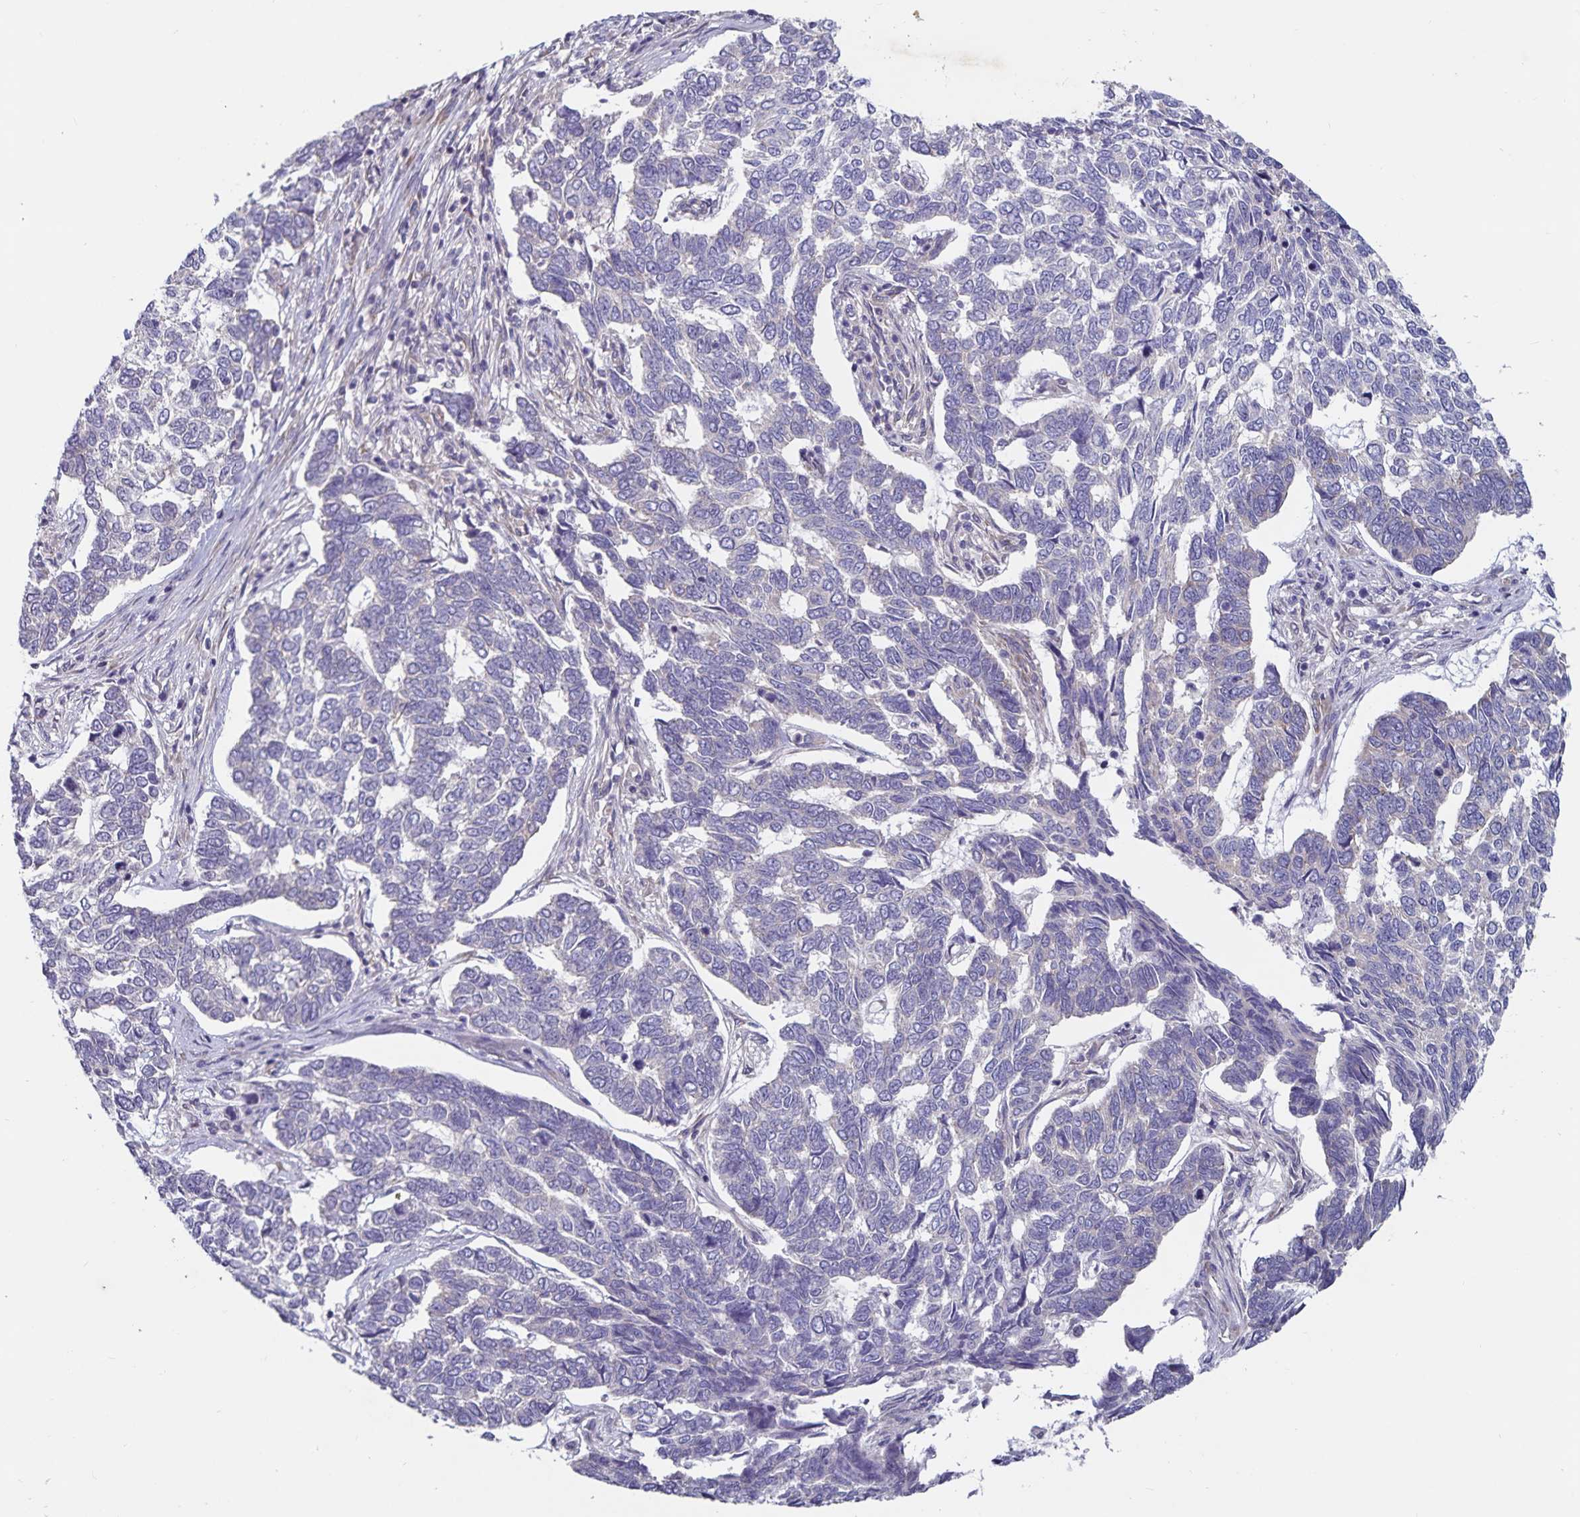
{"staining": {"intensity": "negative", "quantity": "none", "location": "none"}, "tissue": "skin cancer", "cell_type": "Tumor cells", "image_type": "cancer", "snomed": [{"axis": "morphology", "description": "Basal cell carcinoma"}, {"axis": "topography", "description": "Skin"}], "caption": "Tumor cells show no significant protein expression in skin basal cell carcinoma. The staining was performed using DAB (3,3'-diaminobenzidine) to visualize the protein expression in brown, while the nuclei were stained in blue with hematoxylin (Magnification: 20x).", "gene": "FAM120A", "patient": {"sex": "female", "age": 65}}